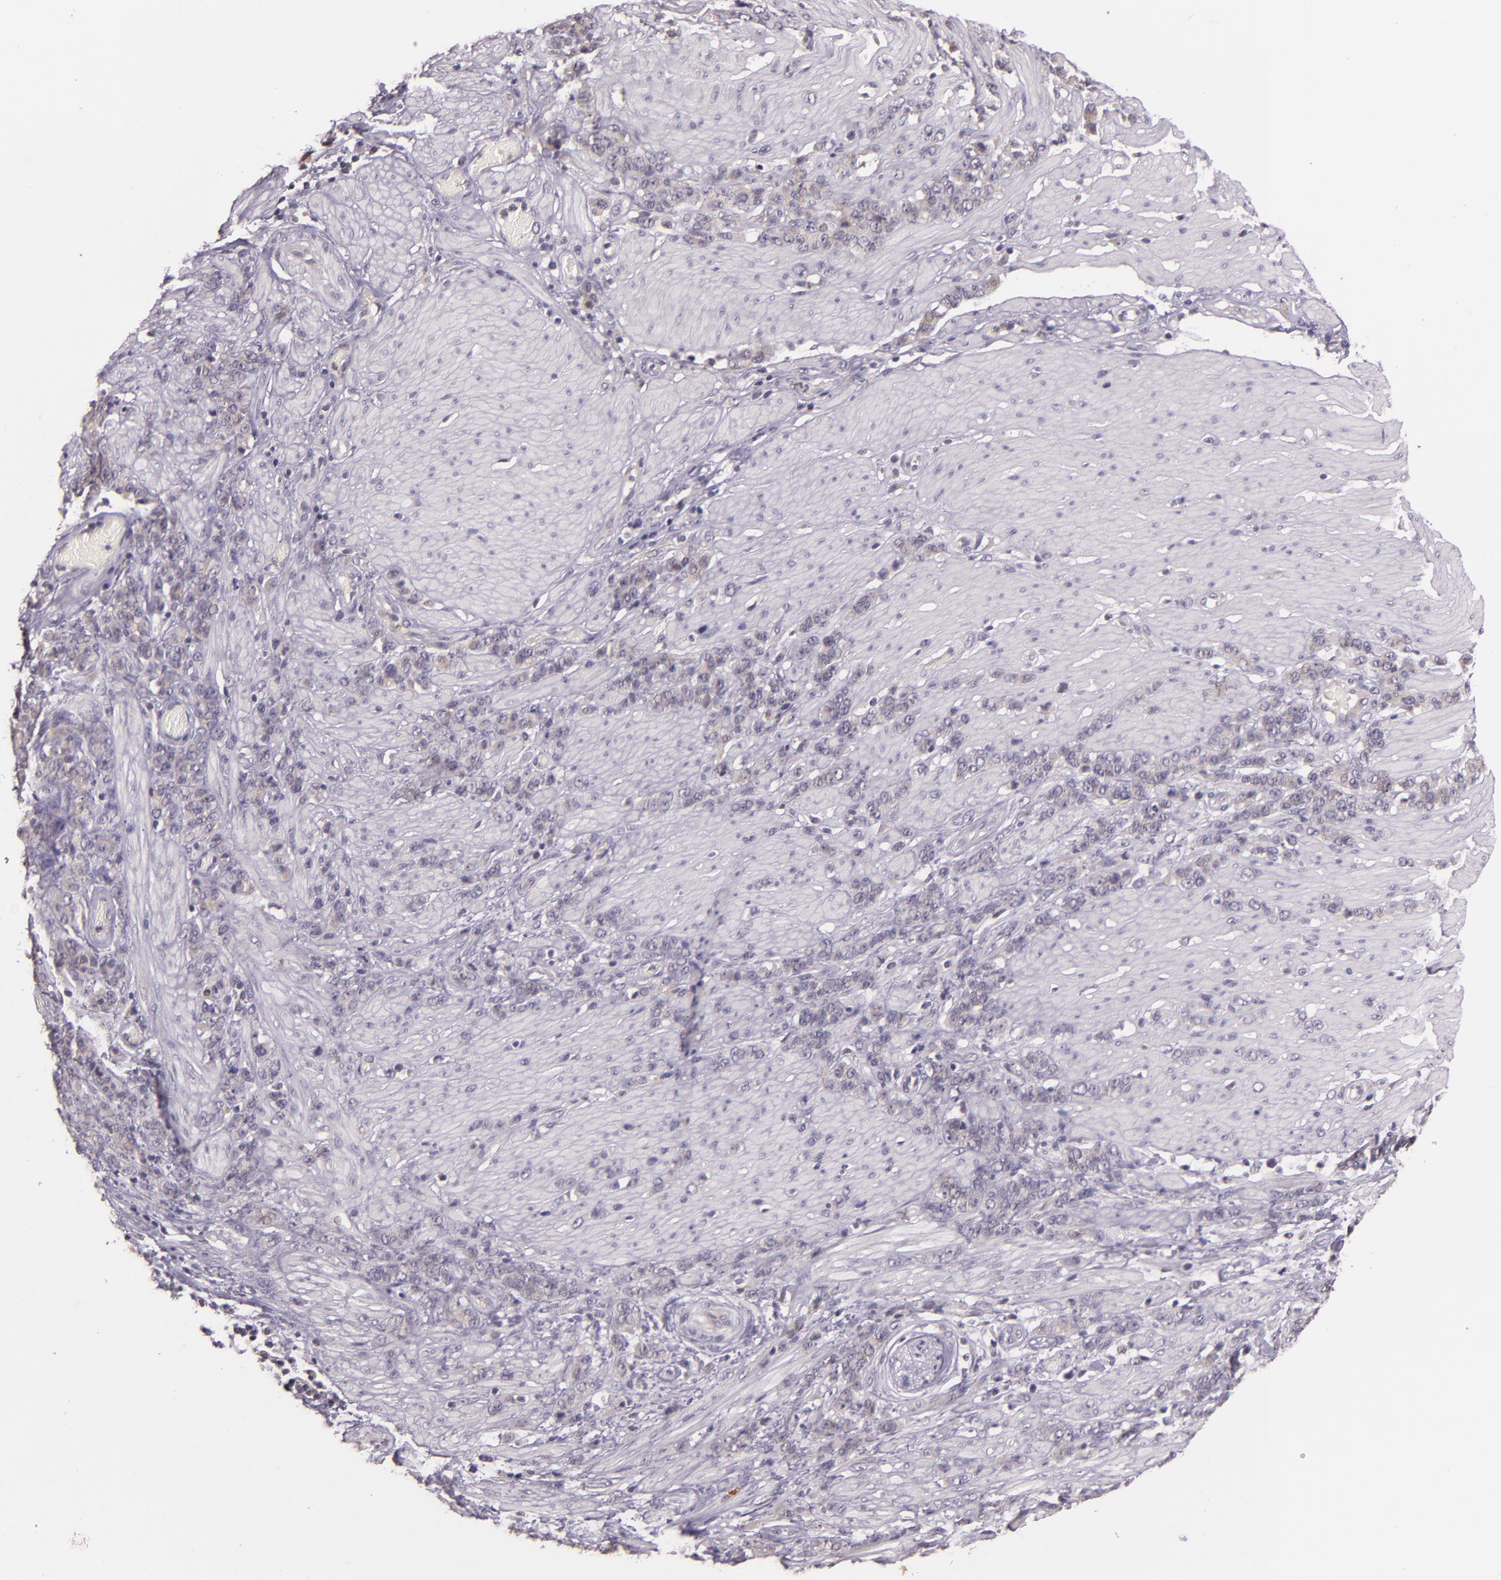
{"staining": {"intensity": "negative", "quantity": "none", "location": "none"}, "tissue": "stomach cancer", "cell_type": "Tumor cells", "image_type": "cancer", "snomed": [{"axis": "morphology", "description": "Adenocarcinoma, NOS"}, {"axis": "topography", "description": "Stomach, lower"}], "caption": "IHC of human adenocarcinoma (stomach) displays no positivity in tumor cells.", "gene": "ARMH4", "patient": {"sex": "male", "age": 88}}